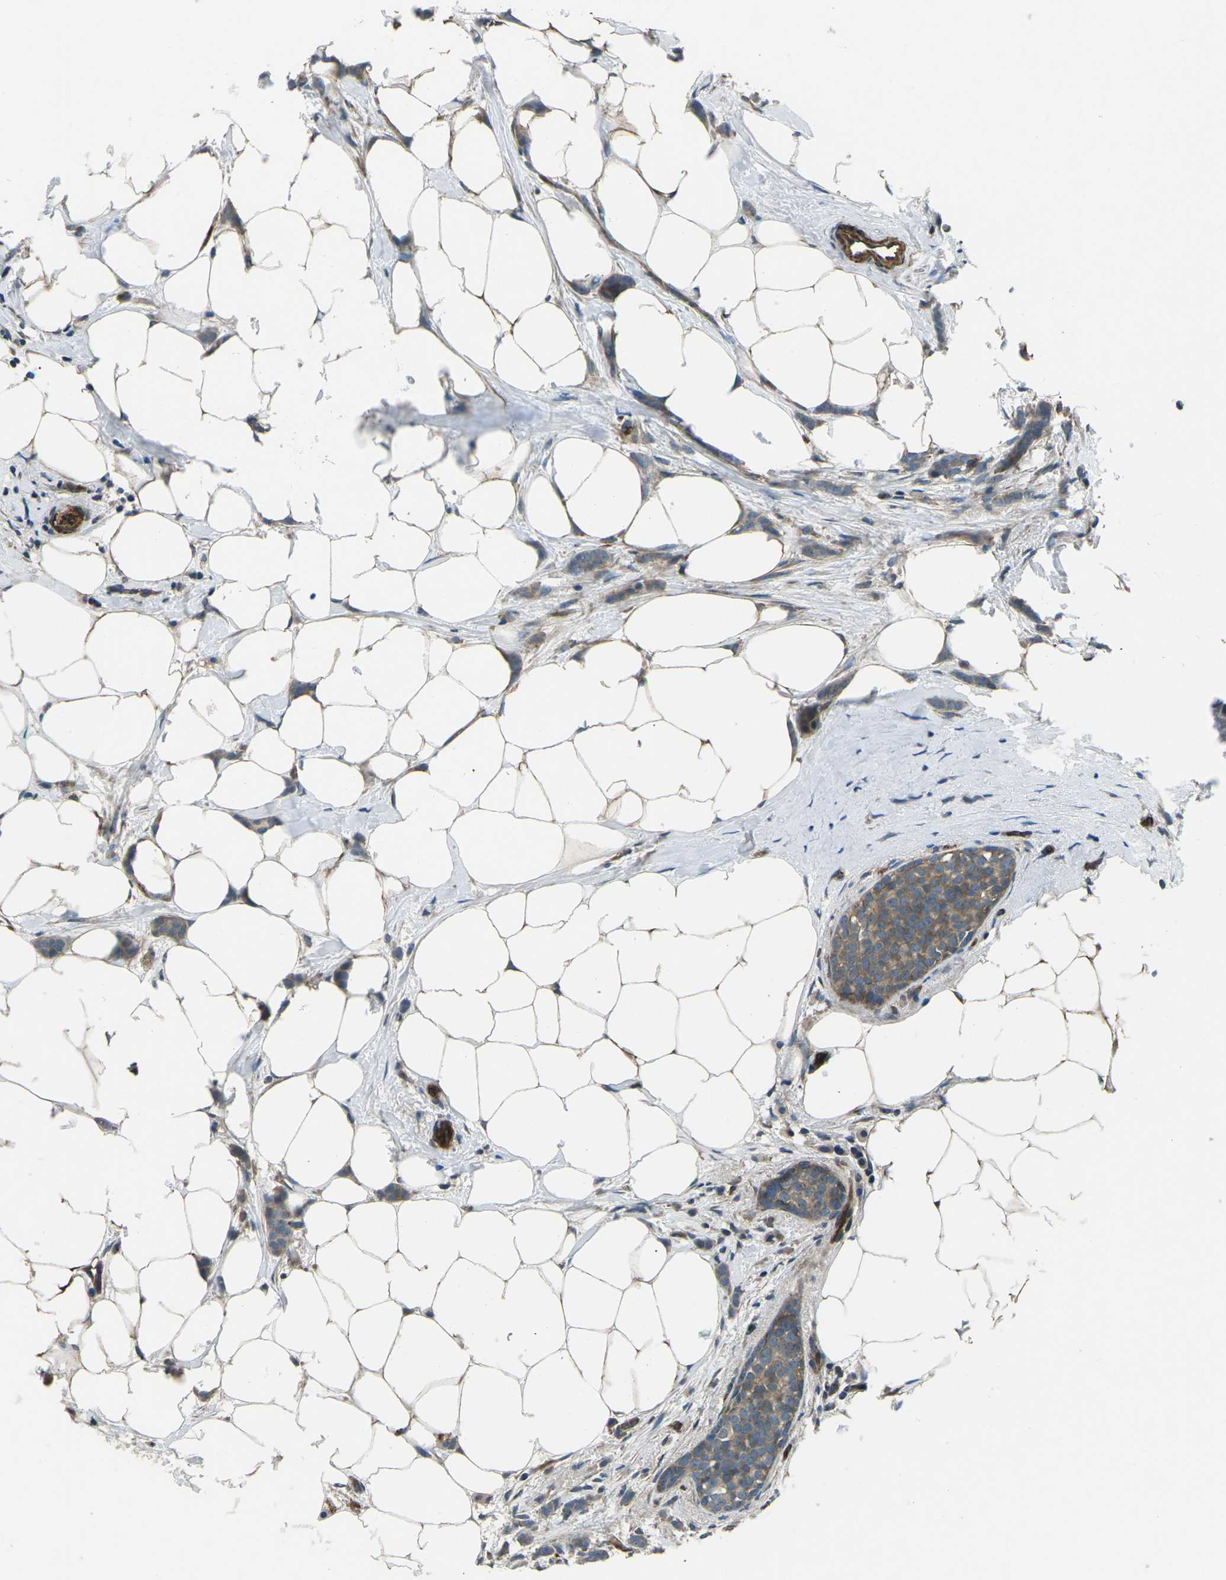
{"staining": {"intensity": "weak", "quantity": ">75%", "location": "cytoplasmic/membranous"}, "tissue": "breast cancer", "cell_type": "Tumor cells", "image_type": "cancer", "snomed": [{"axis": "morphology", "description": "Lobular carcinoma, in situ"}, {"axis": "morphology", "description": "Lobular carcinoma"}, {"axis": "topography", "description": "Breast"}], "caption": "Breast lobular carcinoma stained with a brown dye shows weak cytoplasmic/membranous positive staining in approximately >75% of tumor cells.", "gene": "AFAP1", "patient": {"sex": "female", "age": 41}}